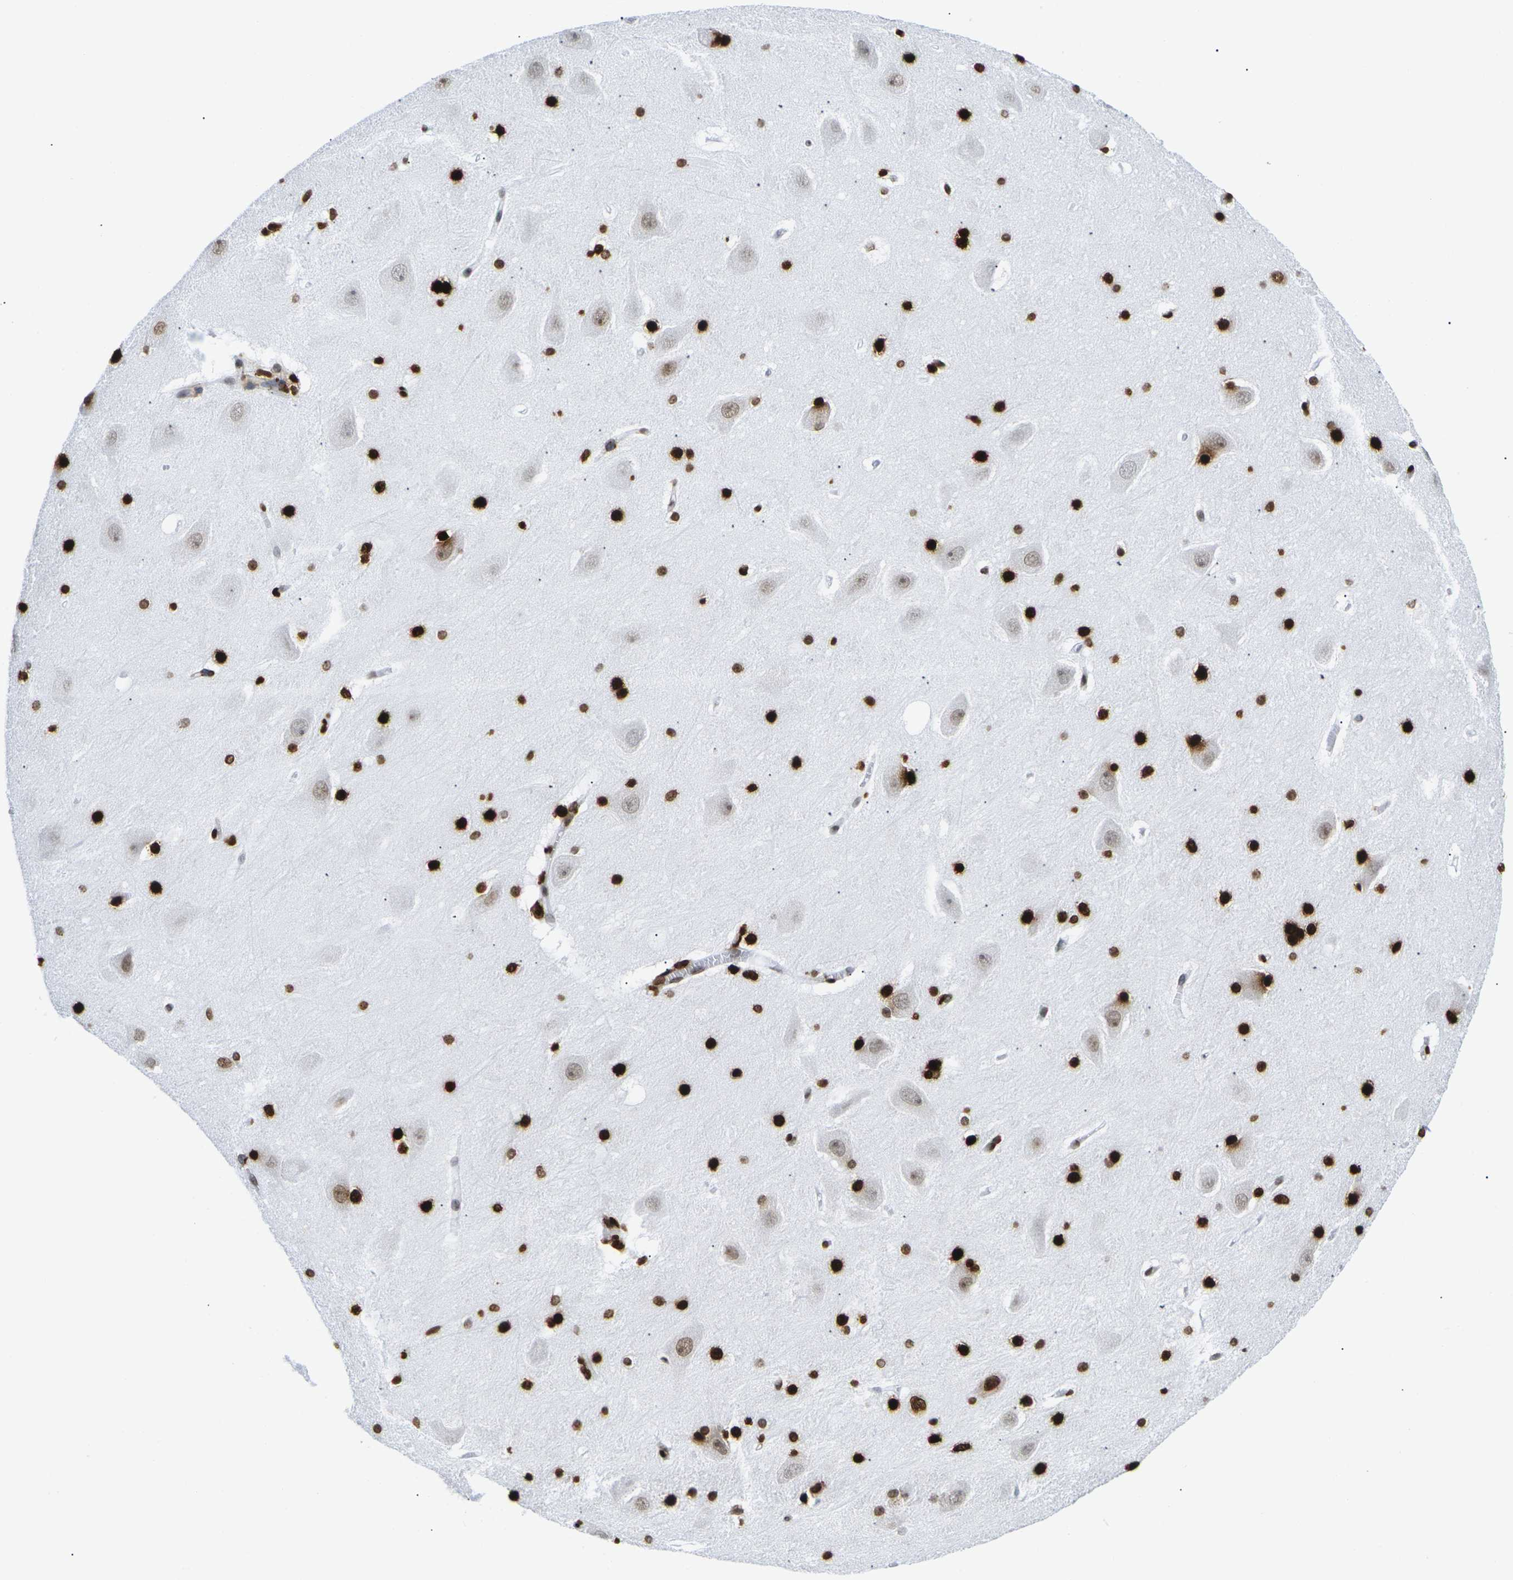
{"staining": {"intensity": "strong", "quantity": ">75%", "location": "nuclear"}, "tissue": "hippocampus", "cell_type": "Glial cells", "image_type": "normal", "snomed": [{"axis": "morphology", "description": "Normal tissue, NOS"}, {"axis": "topography", "description": "Hippocampus"}], "caption": "Immunohistochemistry histopathology image of benign hippocampus: hippocampus stained using immunohistochemistry displays high levels of strong protein expression localized specifically in the nuclear of glial cells, appearing as a nuclear brown color.", "gene": "H2AC21", "patient": {"sex": "male", "age": 45}}